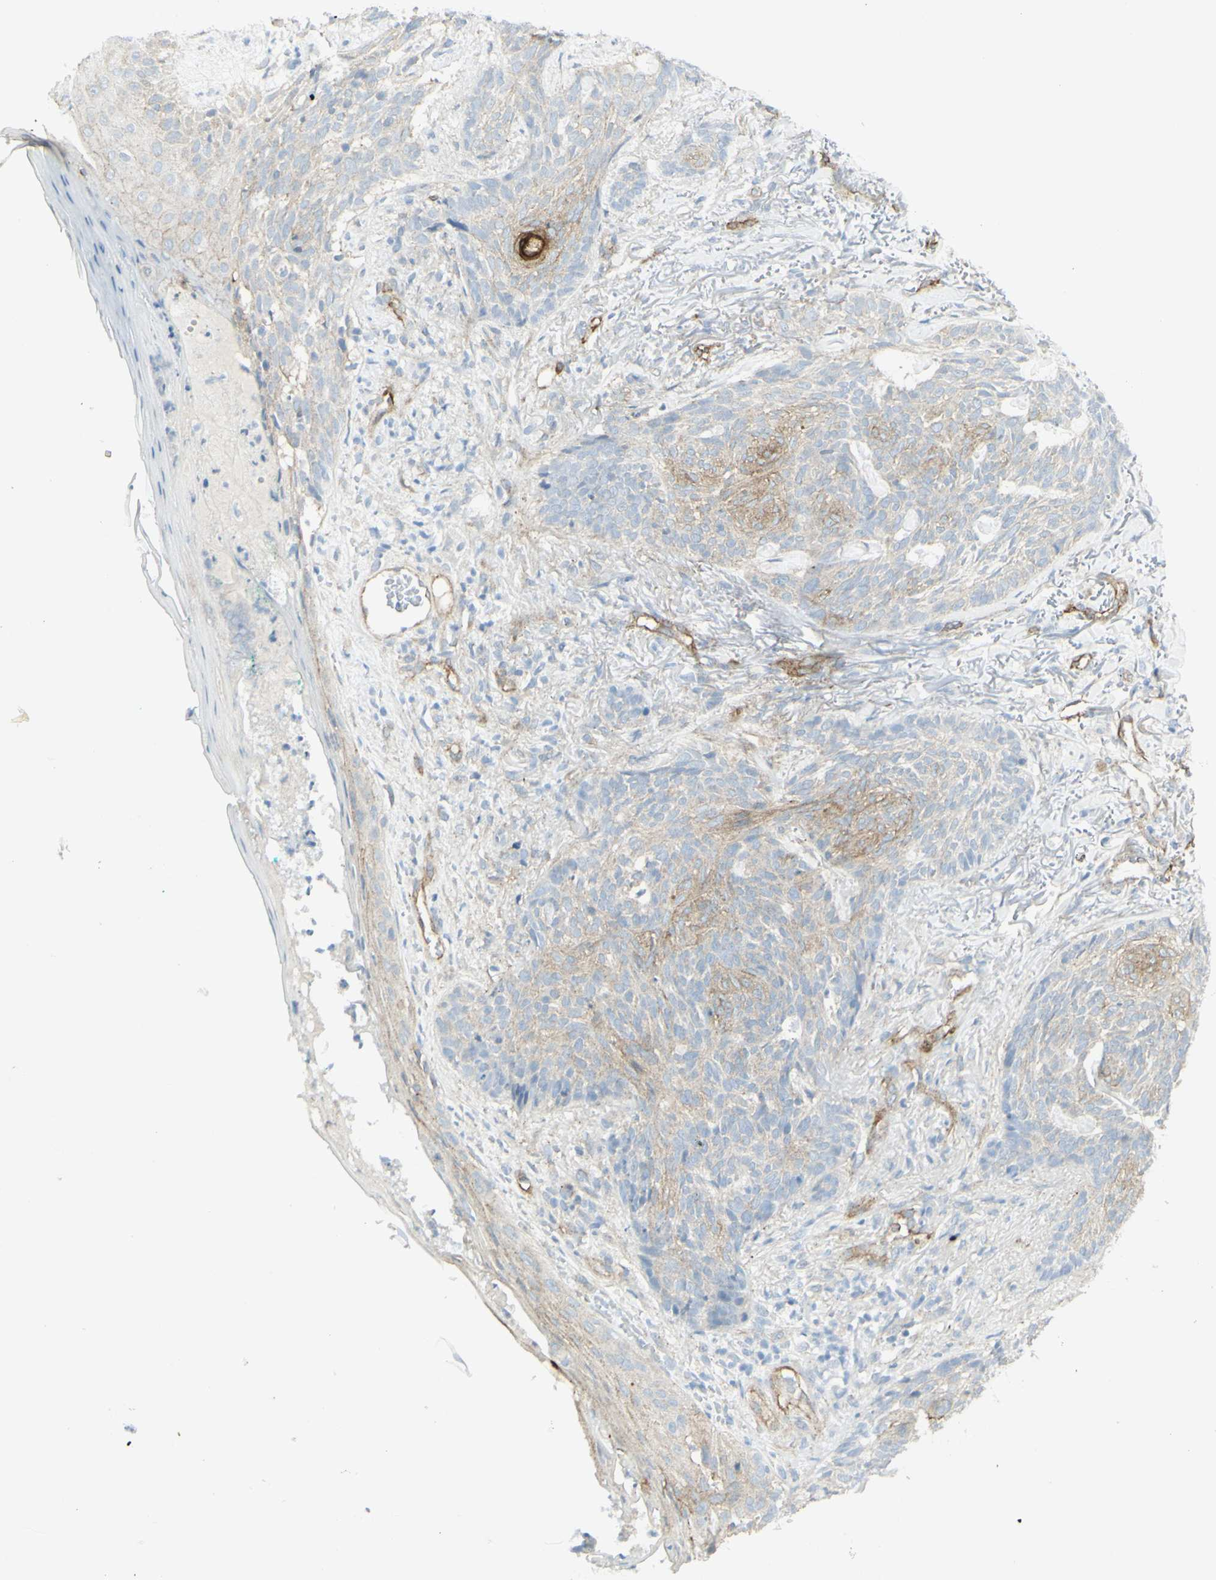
{"staining": {"intensity": "weak", "quantity": "<25%", "location": "cytoplasmic/membranous"}, "tissue": "skin cancer", "cell_type": "Tumor cells", "image_type": "cancer", "snomed": [{"axis": "morphology", "description": "Basal cell carcinoma"}, {"axis": "topography", "description": "Skin"}], "caption": "Immunohistochemical staining of skin basal cell carcinoma displays no significant staining in tumor cells.", "gene": "MYO6", "patient": {"sex": "male", "age": 43}}